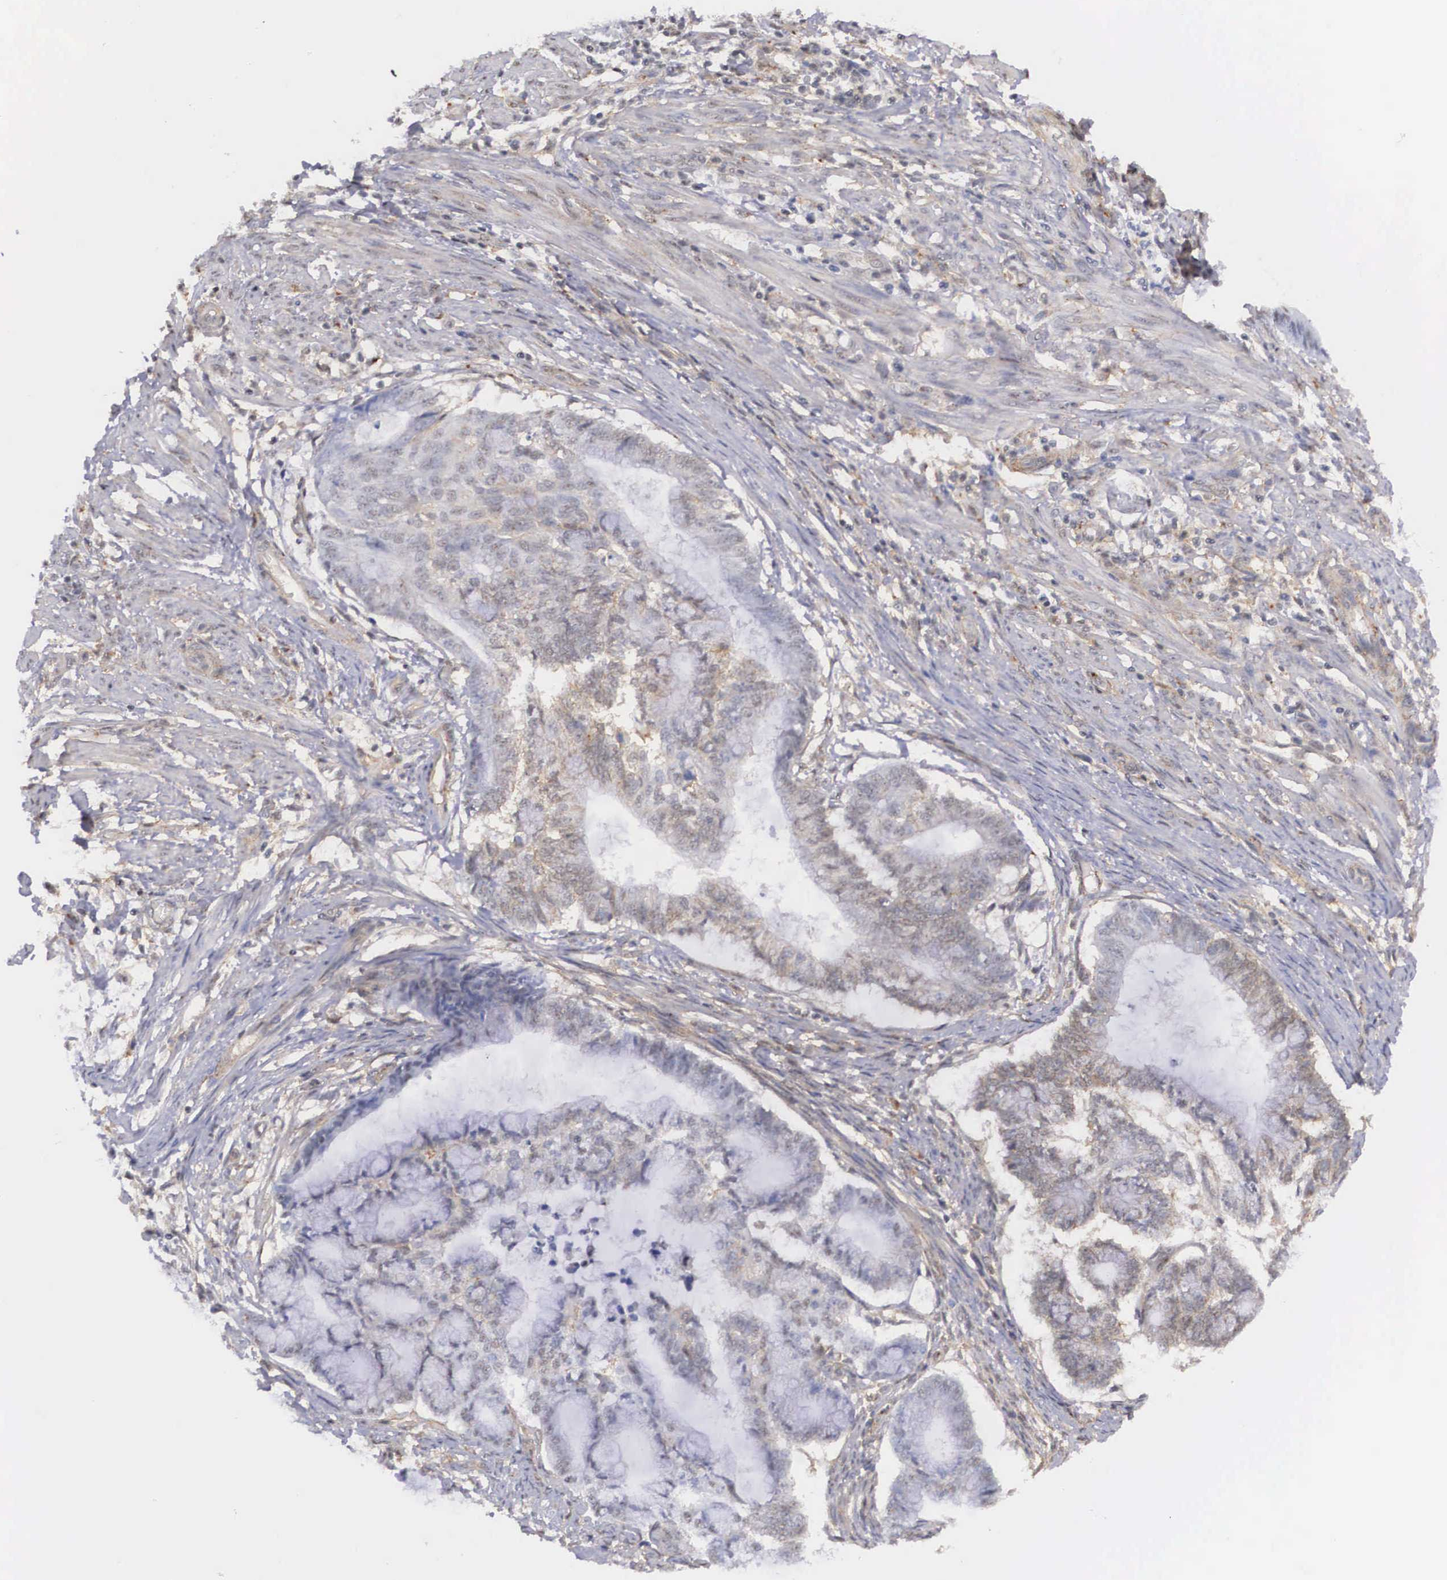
{"staining": {"intensity": "negative", "quantity": "none", "location": "none"}, "tissue": "endometrial cancer", "cell_type": "Tumor cells", "image_type": "cancer", "snomed": [{"axis": "morphology", "description": "Adenocarcinoma, NOS"}, {"axis": "topography", "description": "Endometrium"}], "caption": "Tumor cells are negative for brown protein staining in endometrial adenocarcinoma. Brightfield microscopy of IHC stained with DAB (3,3'-diaminobenzidine) (brown) and hematoxylin (blue), captured at high magnification.", "gene": "NR4A2", "patient": {"sex": "female", "age": 63}}